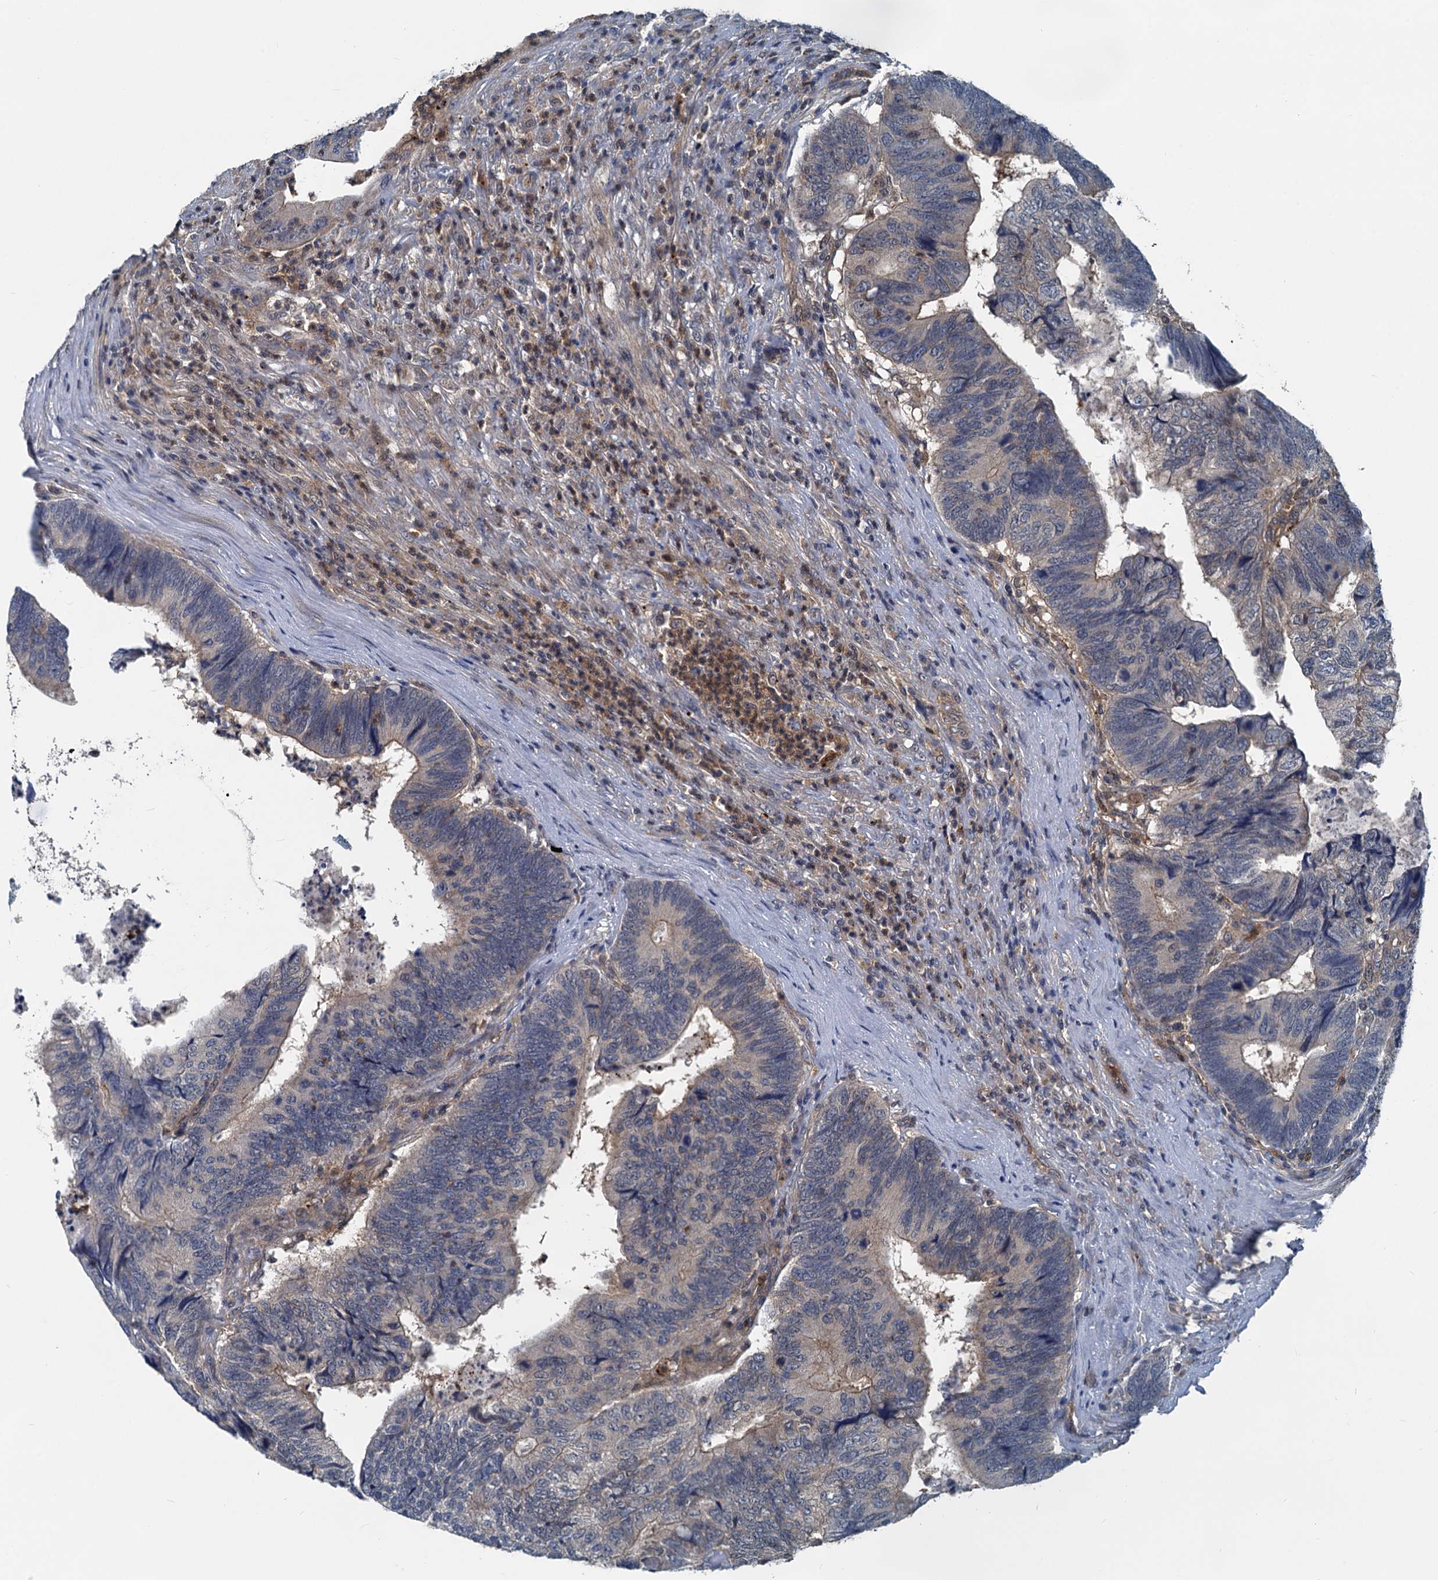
{"staining": {"intensity": "negative", "quantity": "none", "location": "none"}, "tissue": "colorectal cancer", "cell_type": "Tumor cells", "image_type": "cancer", "snomed": [{"axis": "morphology", "description": "Adenocarcinoma, NOS"}, {"axis": "topography", "description": "Colon"}], "caption": "Immunohistochemistry histopathology image of neoplastic tissue: colorectal adenocarcinoma stained with DAB demonstrates no significant protein staining in tumor cells.", "gene": "GCLM", "patient": {"sex": "female", "age": 67}}